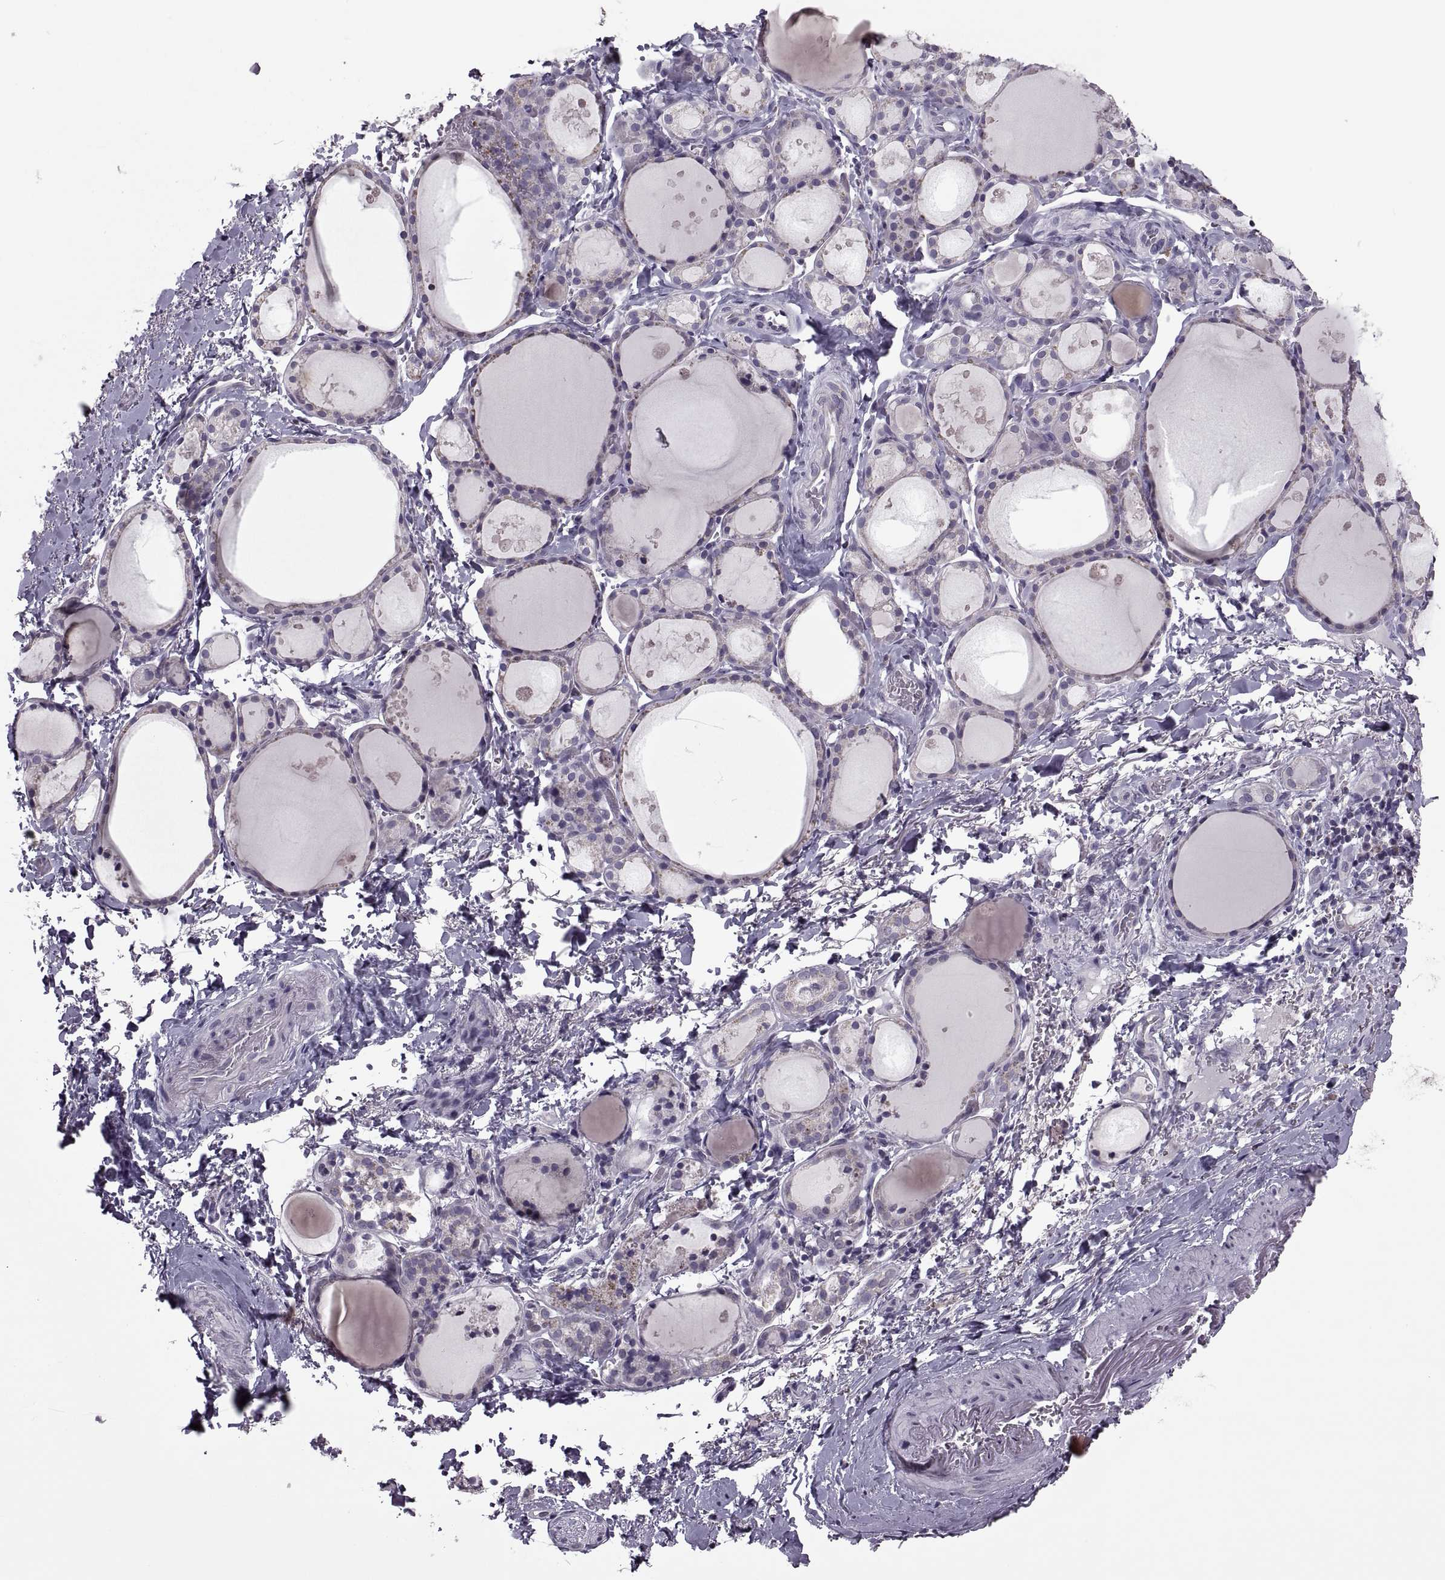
{"staining": {"intensity": "weak", "quantity": "<25%", "location": "cytoplasmic/membranous"}, "tissue": "thyroid gland", "cell_type": "Glandular cells", "image_type": "normal", "snomed": [{"axis": "morphology", "description": "Normal tissue, NOS"}, {"axis": "topography", "description": "Thyroid gland"}], "caption": "DAB immunohistochemical staining of unremarkable human thyroid gland displays no significant staining in glandular cells.", "gene": "PABPC1", "patient": {"sex": "male", "age": 68}}